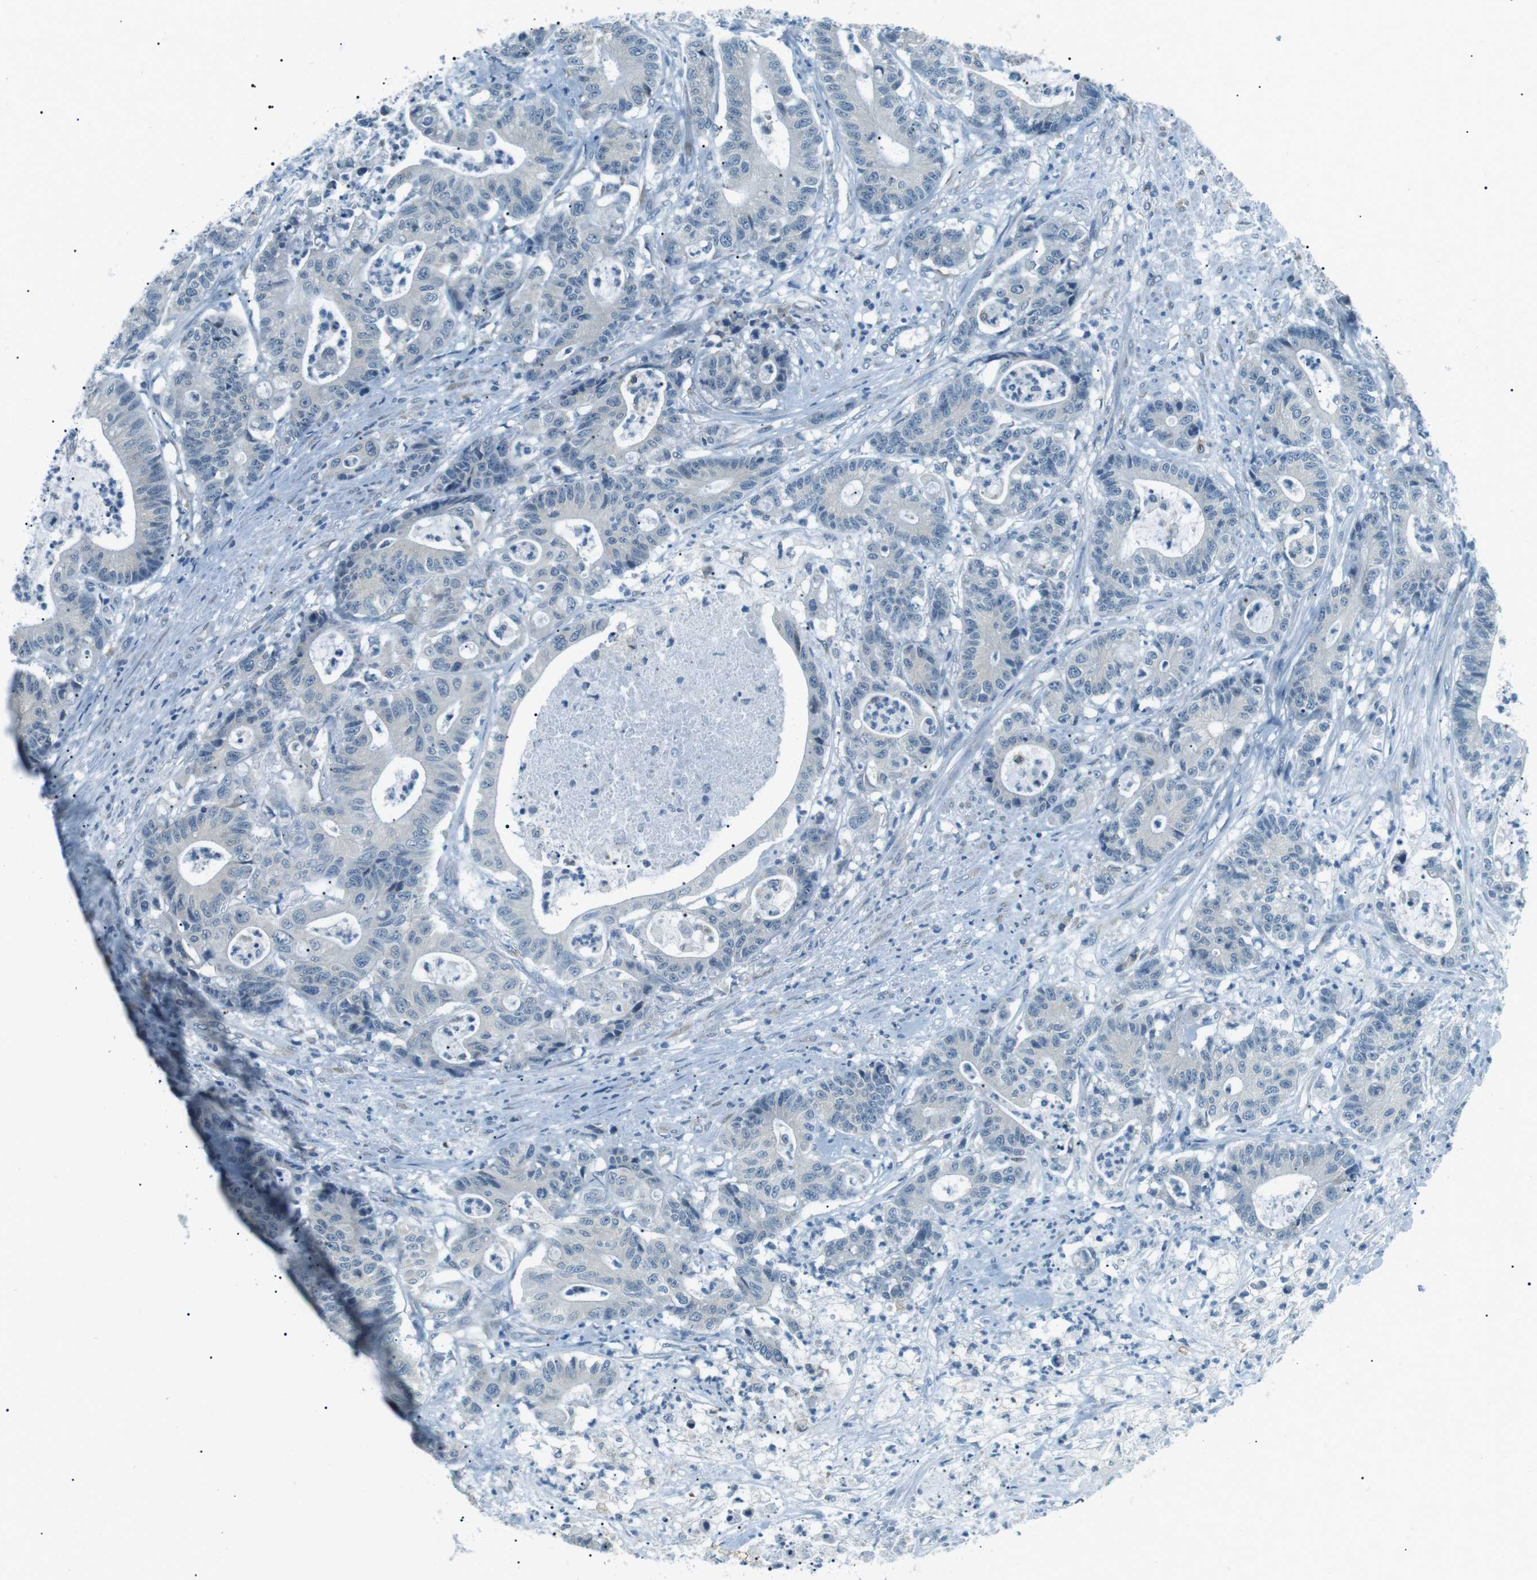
{"staining": {"intensity": "negative", "quantity": "none", "location": "none"}, "tissue": "colorectal cancer", "cell_type": "Tumor cells", "image_type": "cancer", "snomed": [{"axis": "morphology", "description": "Adenocarcinoma, NOS"}, {"axis": "topography", "description": "Colon"}], "caption": "Micrograph shows no significant protein expression in tumor cells of colorectal adenocarcinoma.", "gene": "SERPINB2", "patient": {"sex": "female", "age": 84}}